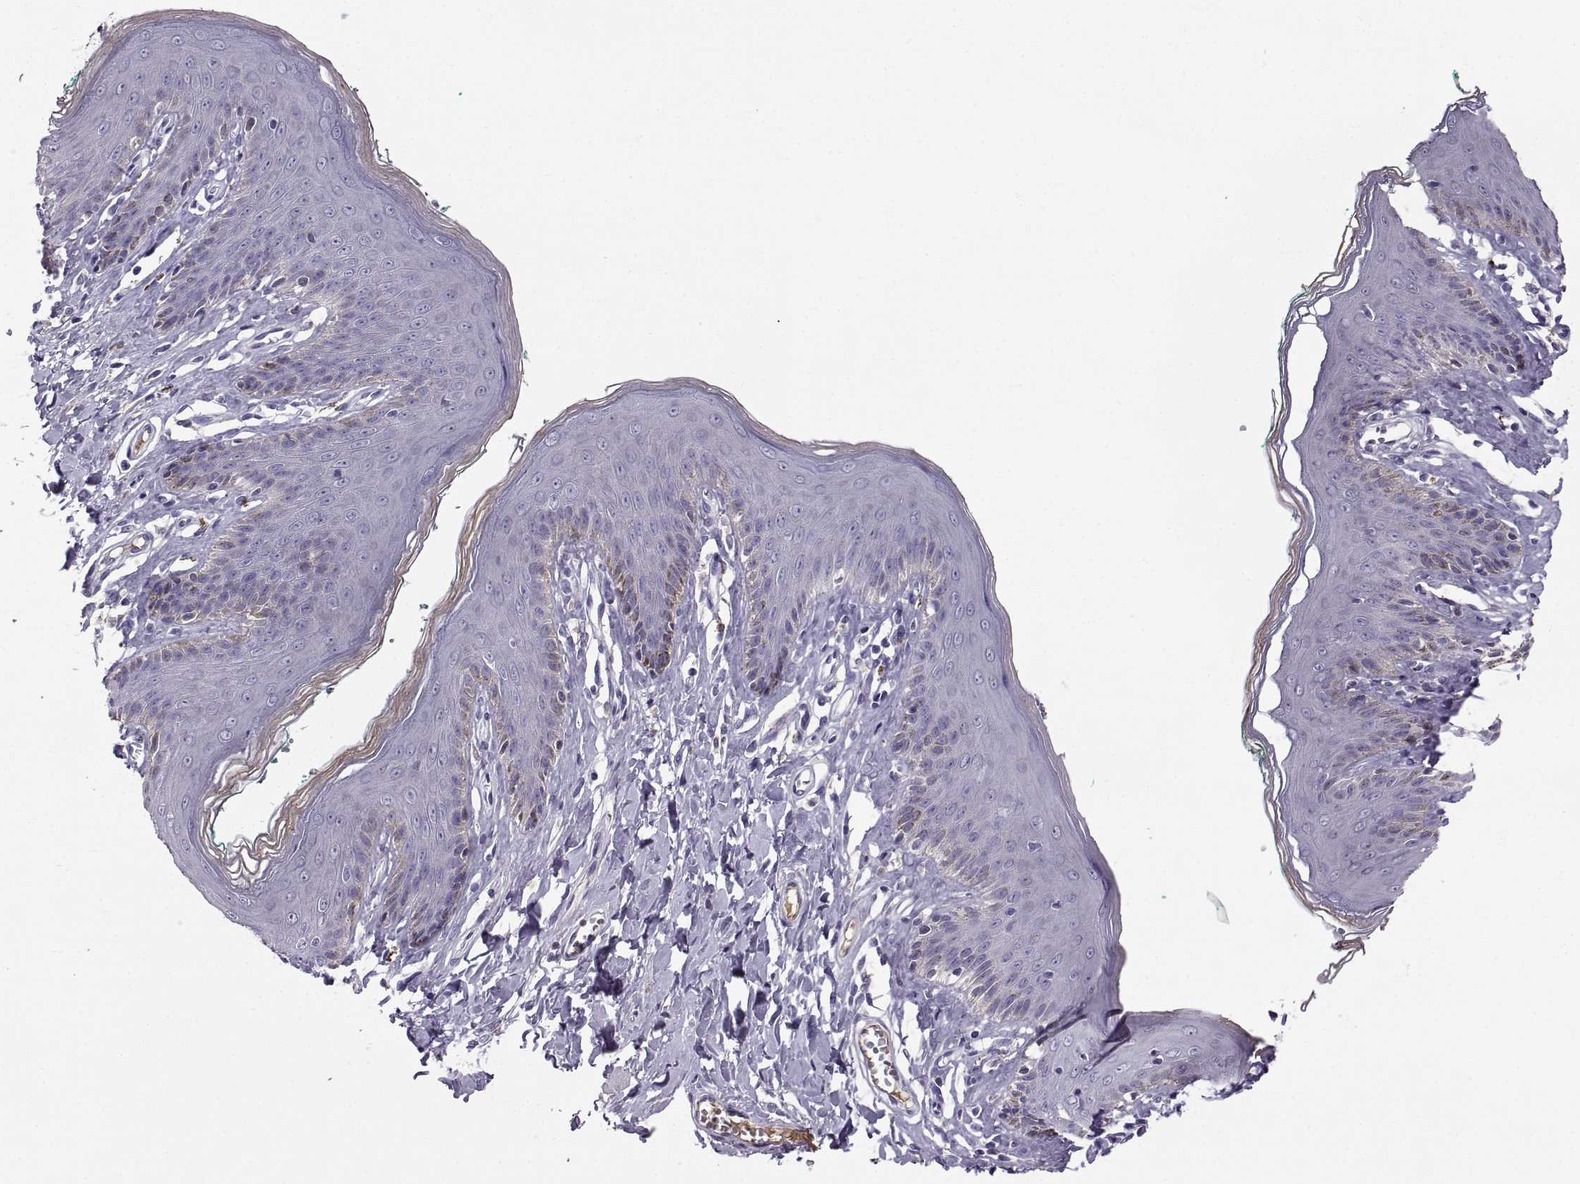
{"staining": {"intensity": "negative", "quantity": "none", "location": "none"}, "tissue": "skin", "cell_type": "Epidermal cells", "image_type": "normal", "snomed": [{"axis": "morphology", "description": "Normal tissue, NOS"}, {"axis": "topography", "description": "Vulva"}], "caption": "The immunohistochemistry (IHC) micrograph has no significant positivity in epidermal cells of skin.", "gene": "ADAM32", "patient": {"sex": "female", "age": 66}}